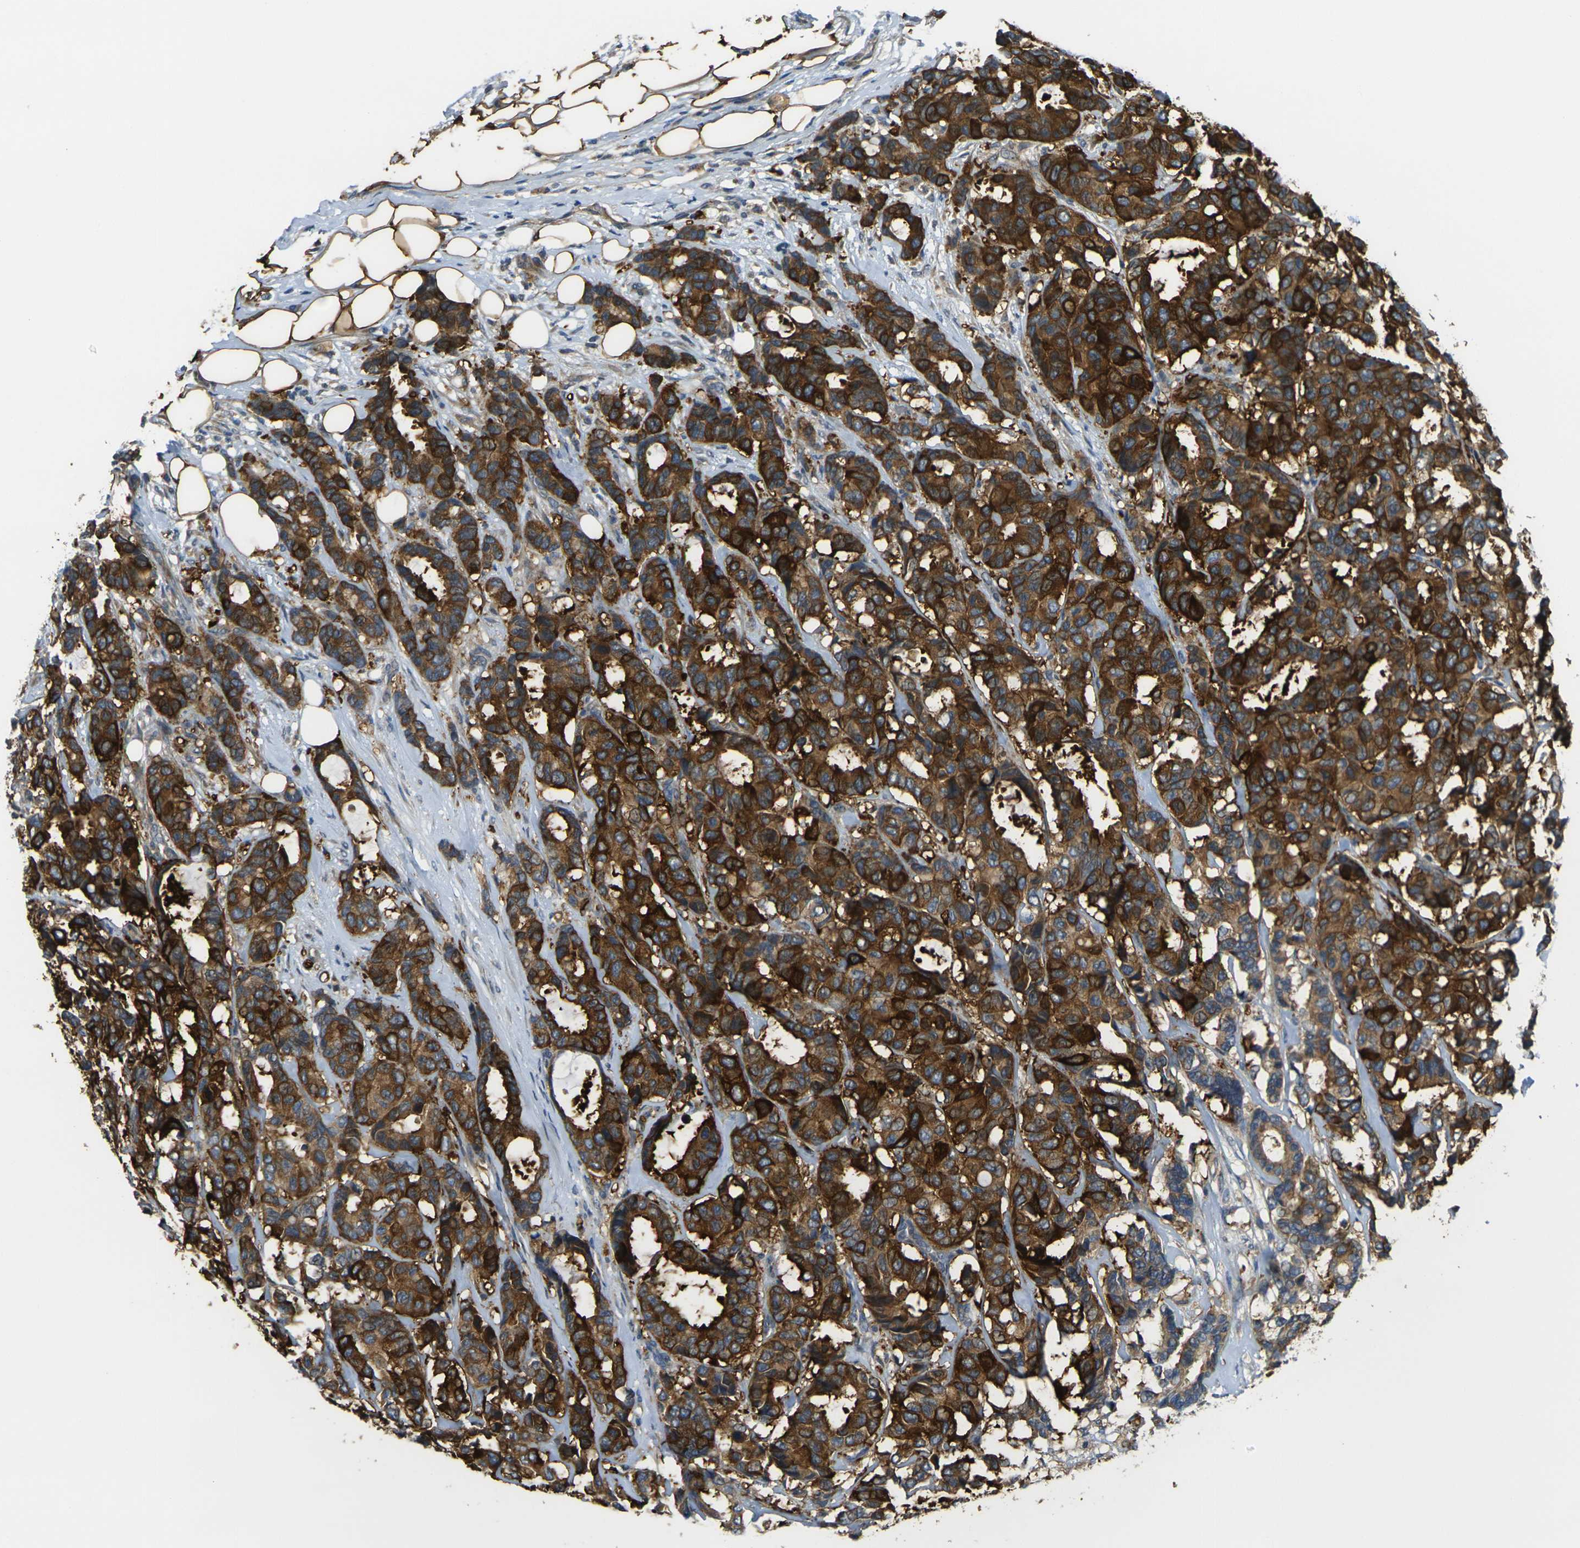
{"staining": {"intensity": "strong", "quantity": ">75%", "location": "cytoplasmic/membranous"}, "tissue": "breast cancer", "cell_type": "Tumor cells", "image_type": "cancer", "snomed": [{"axis": "morphology", "description": "Duct carcinoma"}, {"axis": "topography", "description": "Breast"}], "caption": "Tumor cells show strong cytoplasmic/membranous positivity in approximately >75% of cells in breast cancer (invasive ductal carcinoma). The staining is performed using DAB (3,3'-diaminobenzidine) brown chromogen to label protein expression. The nuclei are counter-stained blue using hematoxylin.", "gene": "GNA12", "patient": {"sex": "female", "age": 87}}